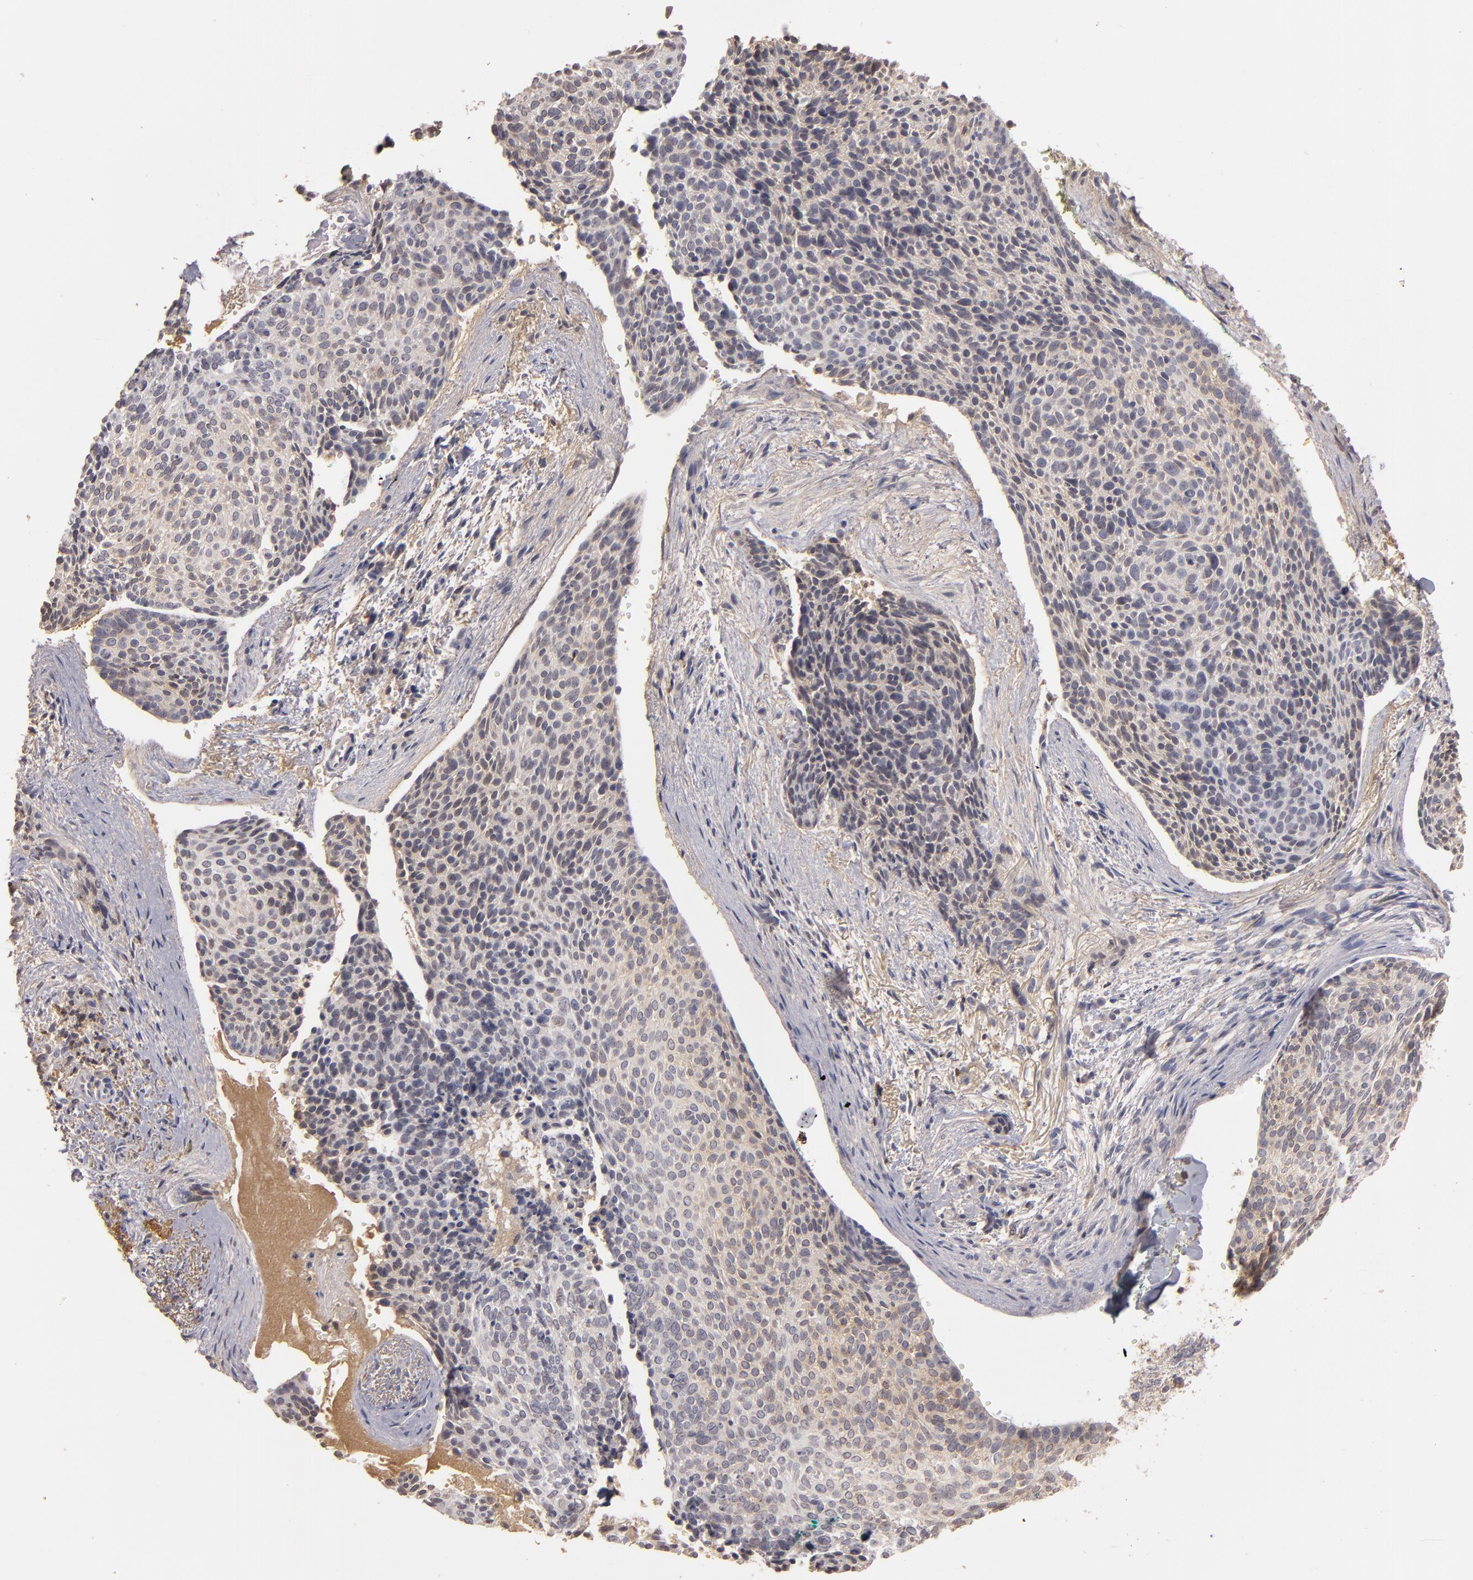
{"staining": {"intensity": "weak", "quantity": "<25%", "location": "cytoplasmic/membranous"}, "tissue": "skin cancer", "cell_type": "Tumor cells", "image_type": "cancer", "snomed": [{"axis": "morphology", "description": "Normal tissue, NOS"}, {"axis": "morphology", "description": "Basal cell carcinoma"}, {"axis": "topography", "description": "Skin"}], "caption": "Tumor cells are negative for protein expression in human skin cancer (basal cell carcinoma).", "gene": "MBL2", "patient": {"sex": "female", "age": 57}}